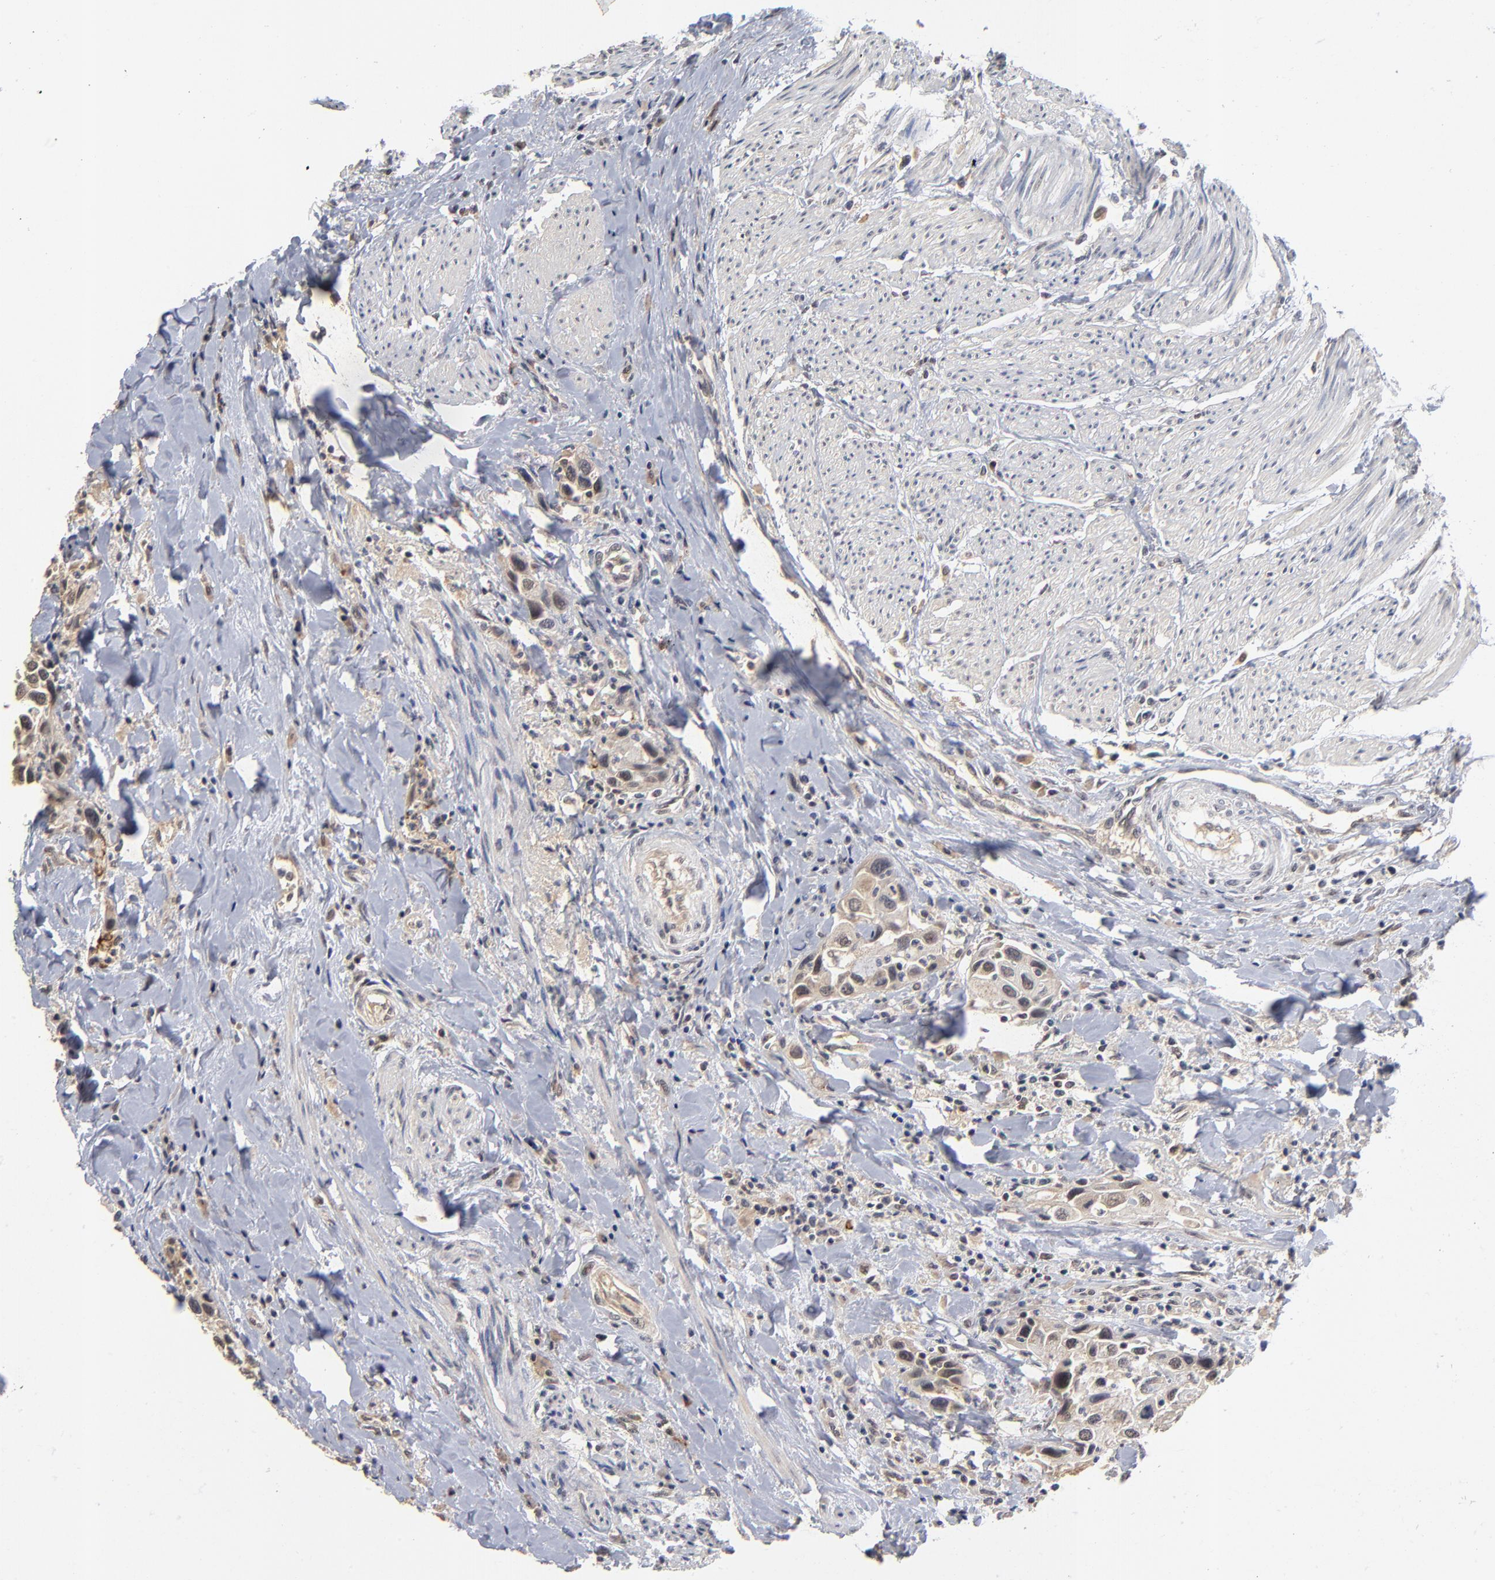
{"staining": {"intensity": "weak", "quantity": ">75%", "location": "cytoplasmic/membranous"}, "tissue": "urothelial cancer", "cell_type": "Tumor cells", "image_type": "cancer", "snomed": [{"axis": "morphology", "description": "Urothelial carcinoma, High grade"}, {"axis": "topography", "description": "Urinary bladder"}], "caption": "Immunohistochemistry (DAB (3,3'-diaminobenzidine)) staining of human urothelial cancer reveals weak cytoplasmic/membranous protein expression in approximately >75% of tumor cells.", "gene": "WSB1", "patient": {"sex": "male", "age": 66}}